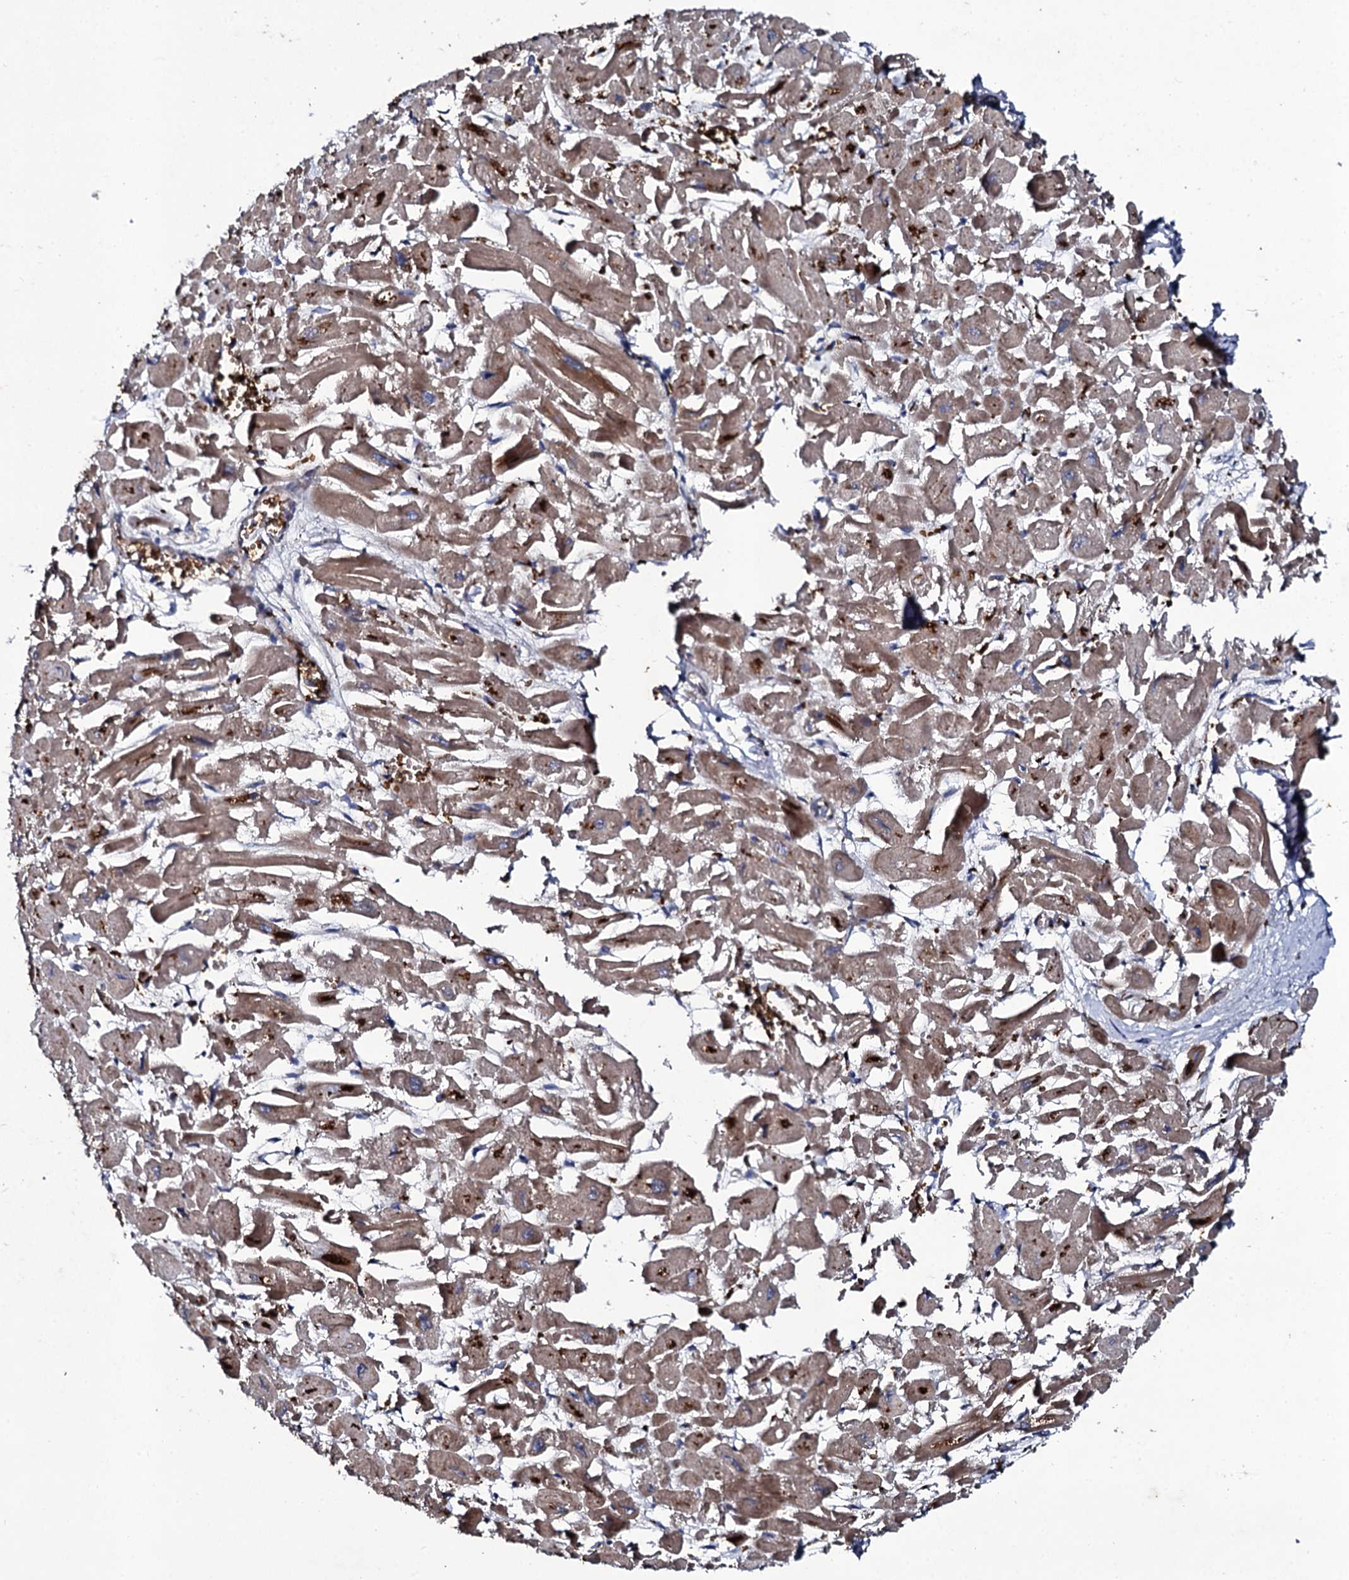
{"staining": {"intensity": "moderate", "quantity": ">75%", "location": "cytoplasmic/membranous"}, "tissue": "heart muscle", "cell_type": "Cardiomyocytes", "image_type": "normal", "snomed": [{"axis": "morphology", "description": "Normal tissue, NOS"}, {"axis": "topography", "description": "Heart"}], "caption": "Unremarkable heart muscle reveals moderate cytoplasmic/membranous expression in approximately >75% of cardiomyocytes Immunohistochemistry stains the protein of interest in brown and the nuclei are stained blue..", "gene": "LRRC28", "patient": {"sex": "male", "age": 54}}